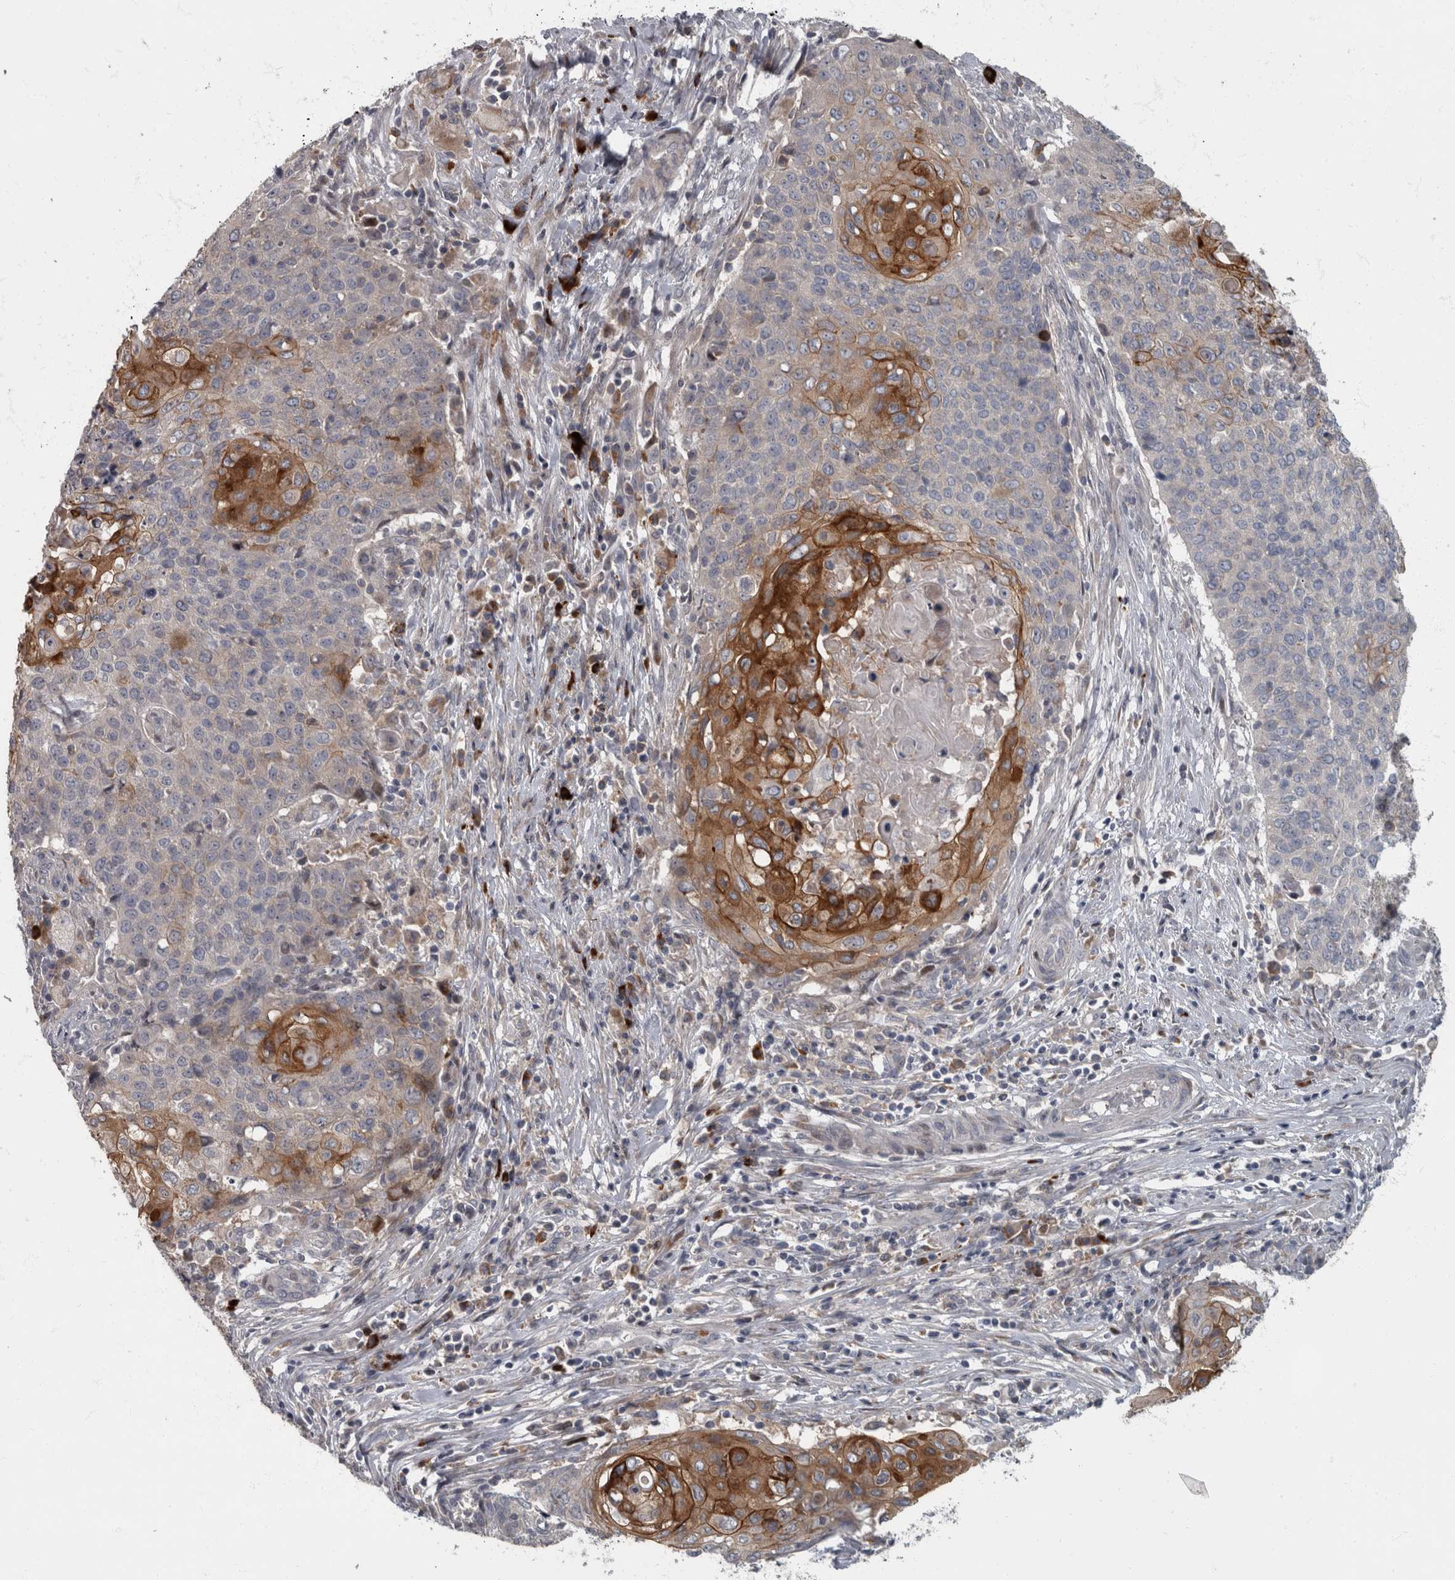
{"staining": {"intensity": "strong", "quantity": "<25%", "location": "cytoplasmic/membranous"}, "tissue": "cervical cancer", "cell_type": "Tumor cells", "image_type": "cancer", "snomed": [{"axis": "morphology", "description": "Squamous cell carcinoma, NOS"}, {"axis": "topography", "description": "Cervix"}], "caption": "A photomicrograph of human cervical cancer (squamous cell carcinoma) stained for a protein demonstrates strong cytoplasmic/membranous brown staining in tumor cells.", "gene": "CDC42BPG", "patient": {"sex": "female", "age": 39}}